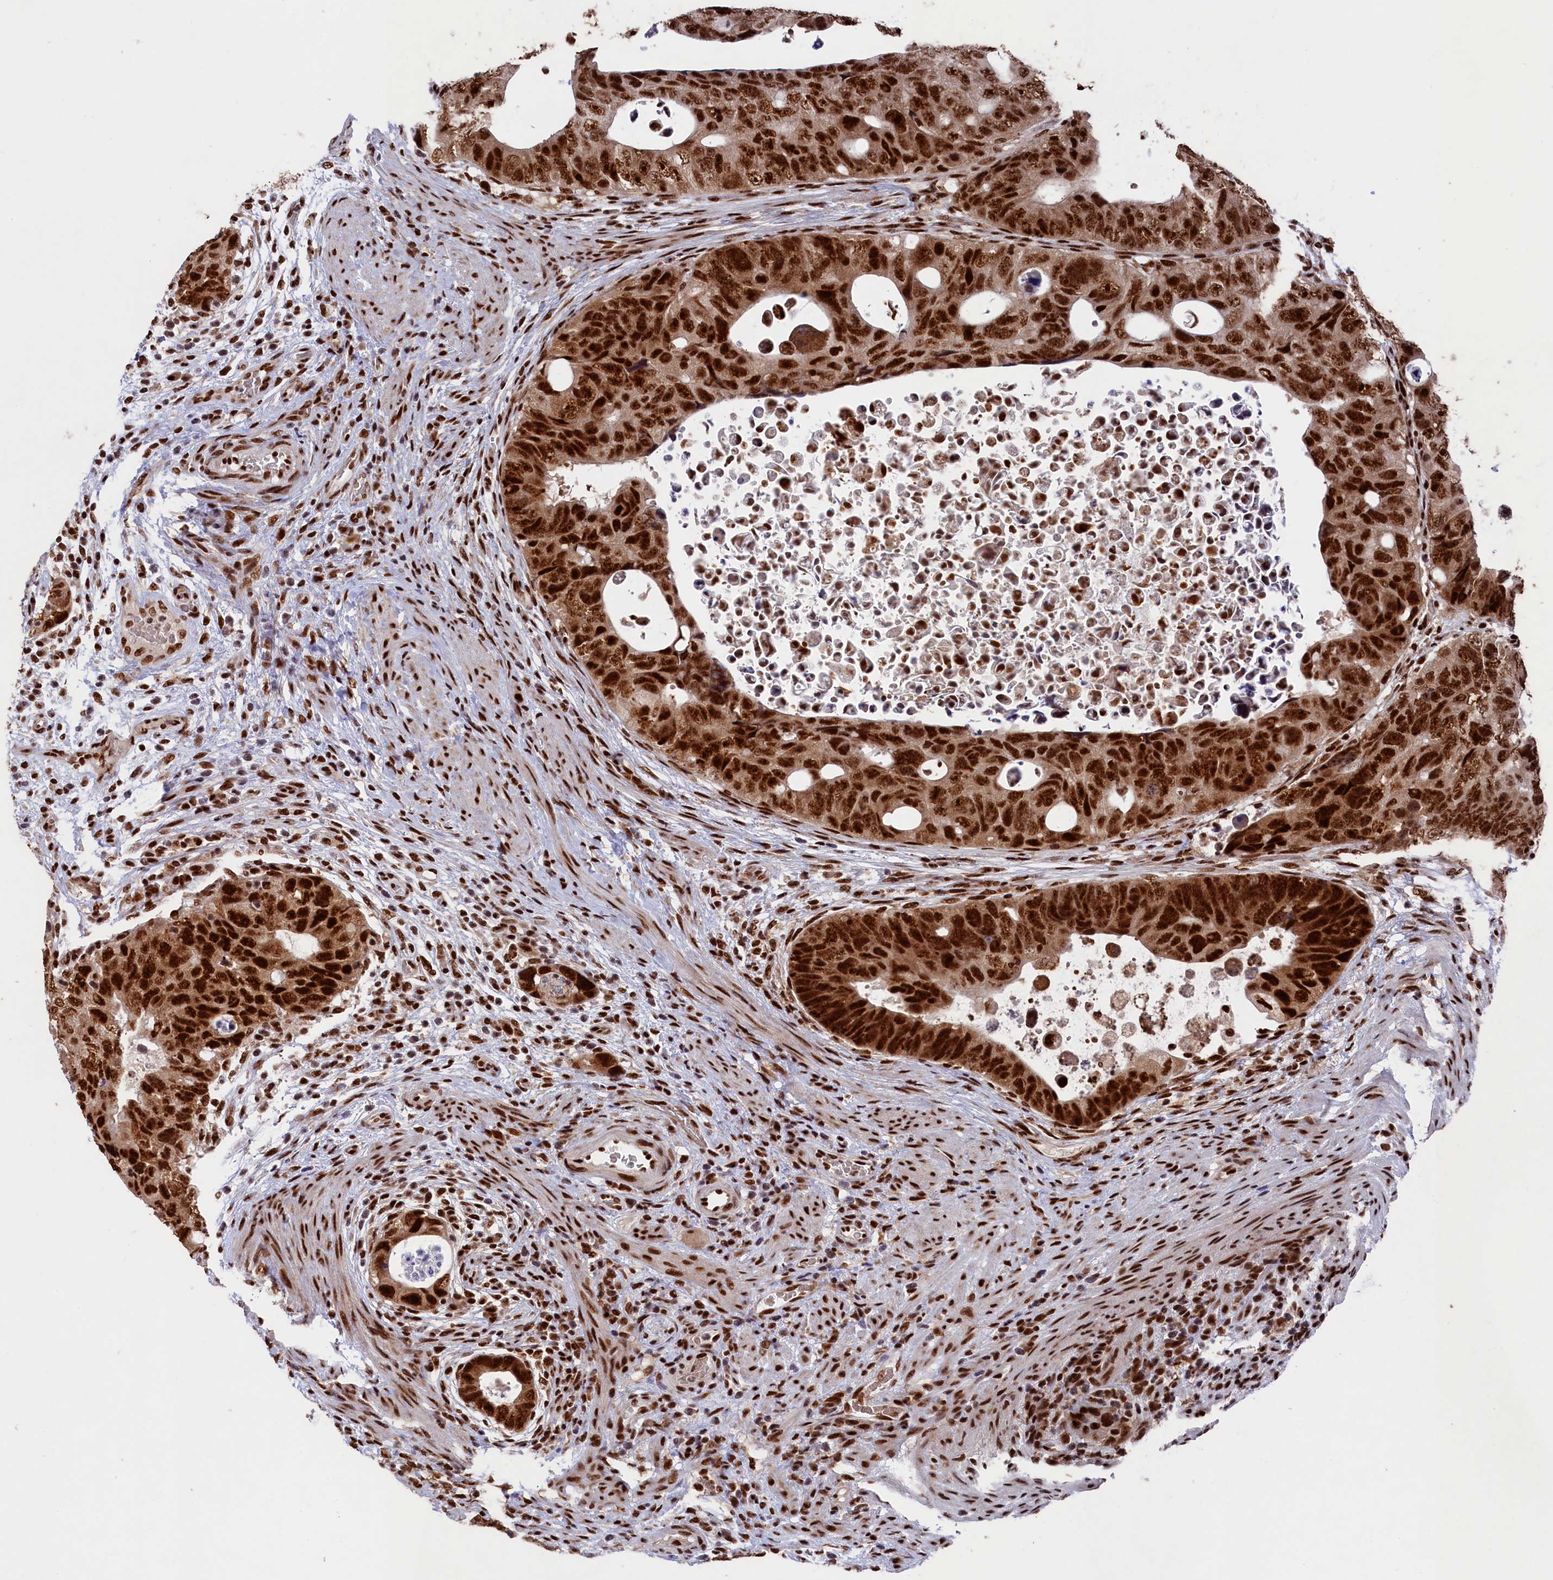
{"staining": {"intensity": "strong", "quantity": ">75%", "location": "nuclear"}, "tissue": "colorectal cancer", "cell_type": "Tumor cells", "image_type": "cancer", "snomed": [{"axis": "morphology", "description": "Adenocarcinoma, NOS"}, {"axis": "topography", "description": "Rectum"}], "caption": "Immunohistochemistry of human colorectal cancer reveals high levels of strong nuclear expression in approximately >75% of tumor cells.", "gene": "PRPF31", "patient": {"sex": "male", "age": 59}}